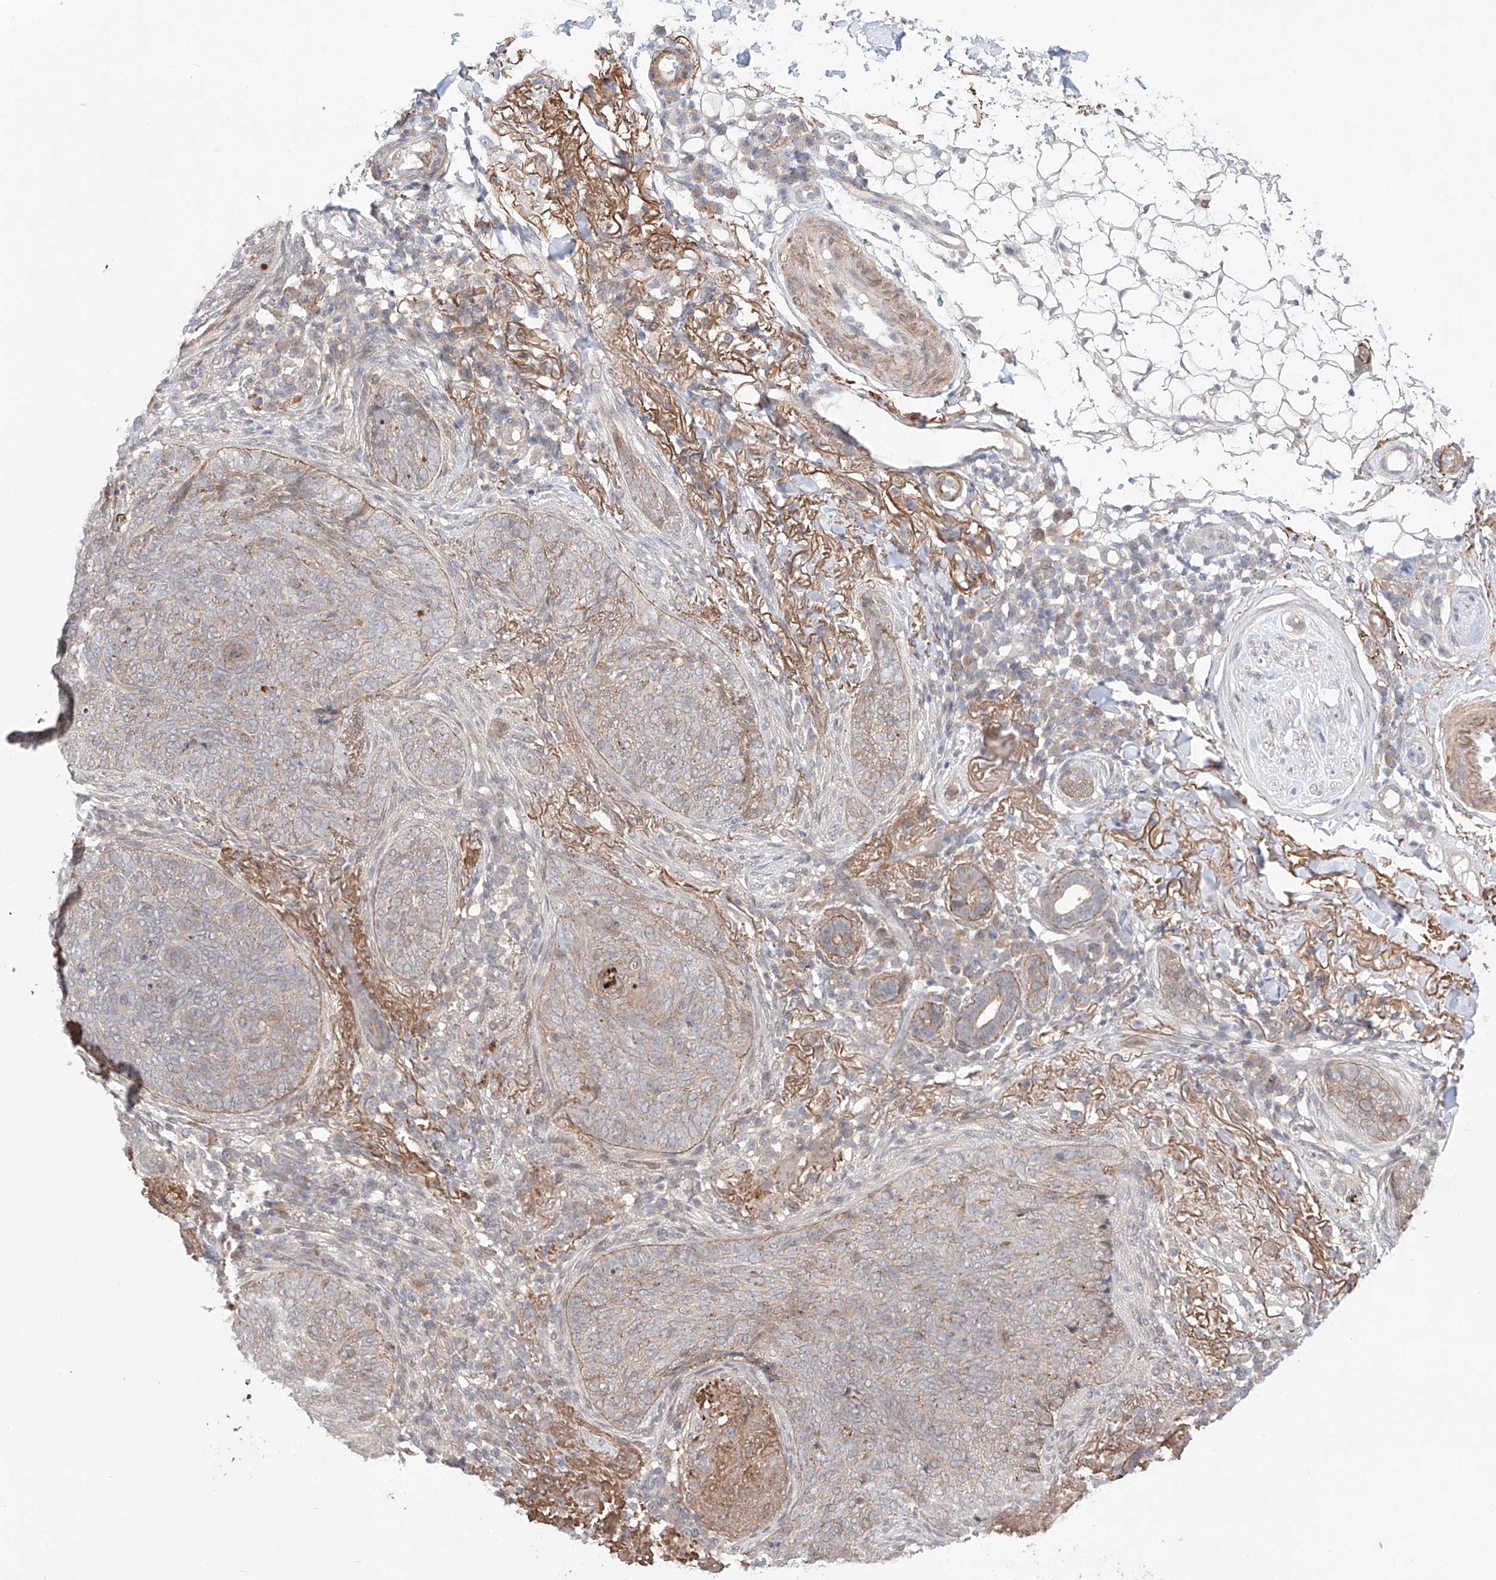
{"staining": {"intensity": "negative", "quantity": "none", "location": "none"}, "tissue": "skin cancer", "cell_type": "Tumor cells", "image_type": "cancer", "snomed": [{"axis": "morphology", "description": "Basal cell carcinoma"}, {"axis": "topography", "description": "Skin"}], "caption": "There is no significant positivity in tumor cells of skin cancer (basal cell carcinoma).", "gene": "TSR2", "patient": {"sex": "male", "age": 85}}